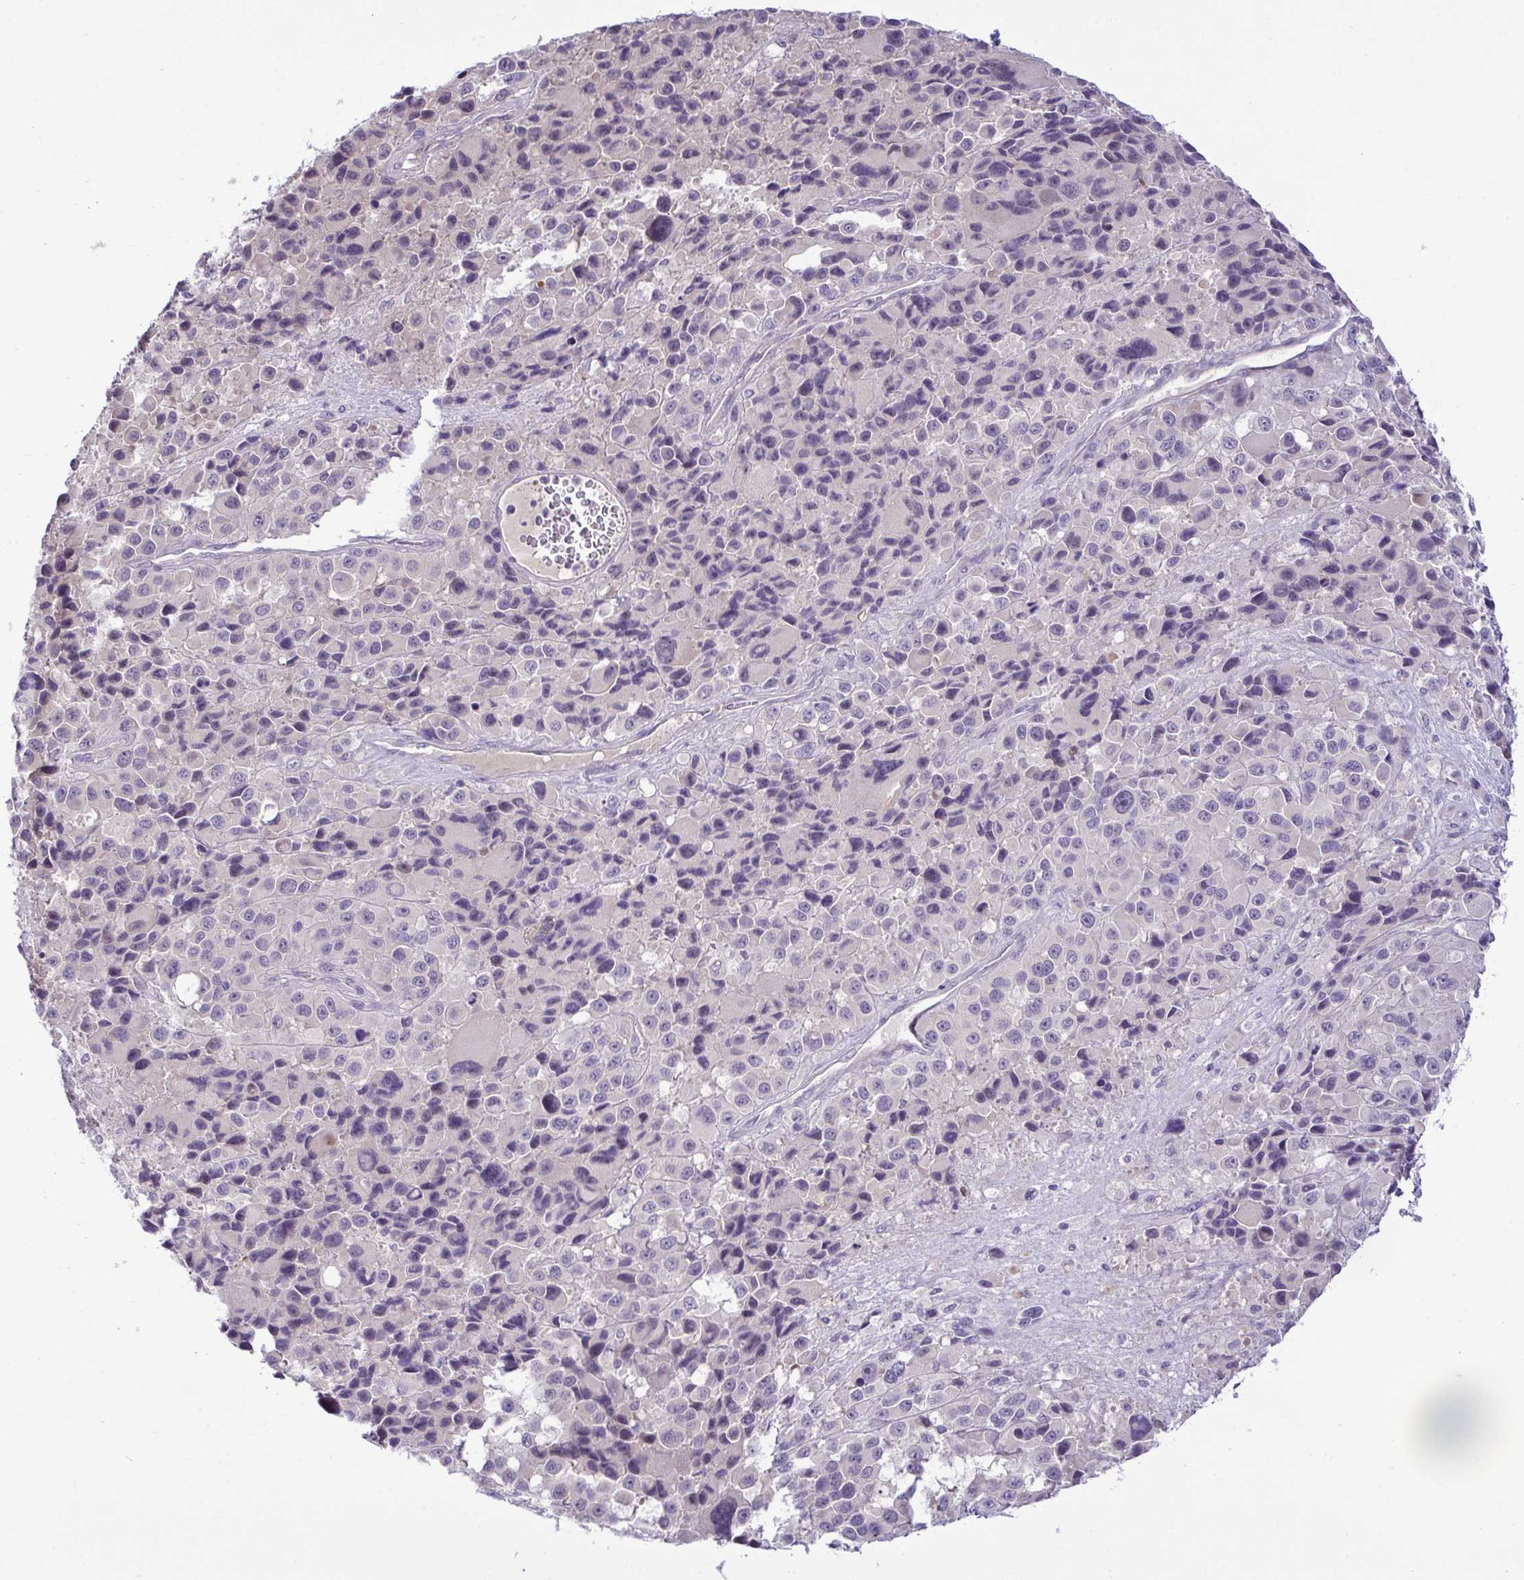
{"staining": {"intensity": "negative", "quantity": "none", "location": "none"}, "tissue": "melanoma", "cell_type": "Tumor cells", "image_type": "cancer", "snomed": [{"axis": "morphology", "description": "Malignant melanoma, Metastatic site"}, {"axis": "topography", "description": "Lymph node"}], "caption": "Human malignant melanoma (metastatic site) stained for a protein using immunohistochemistry (IHC) demonstrates no expression in tumor cells.", "gene": "SYNPO2L", "patient": {"sex": "female", "age": 65}}